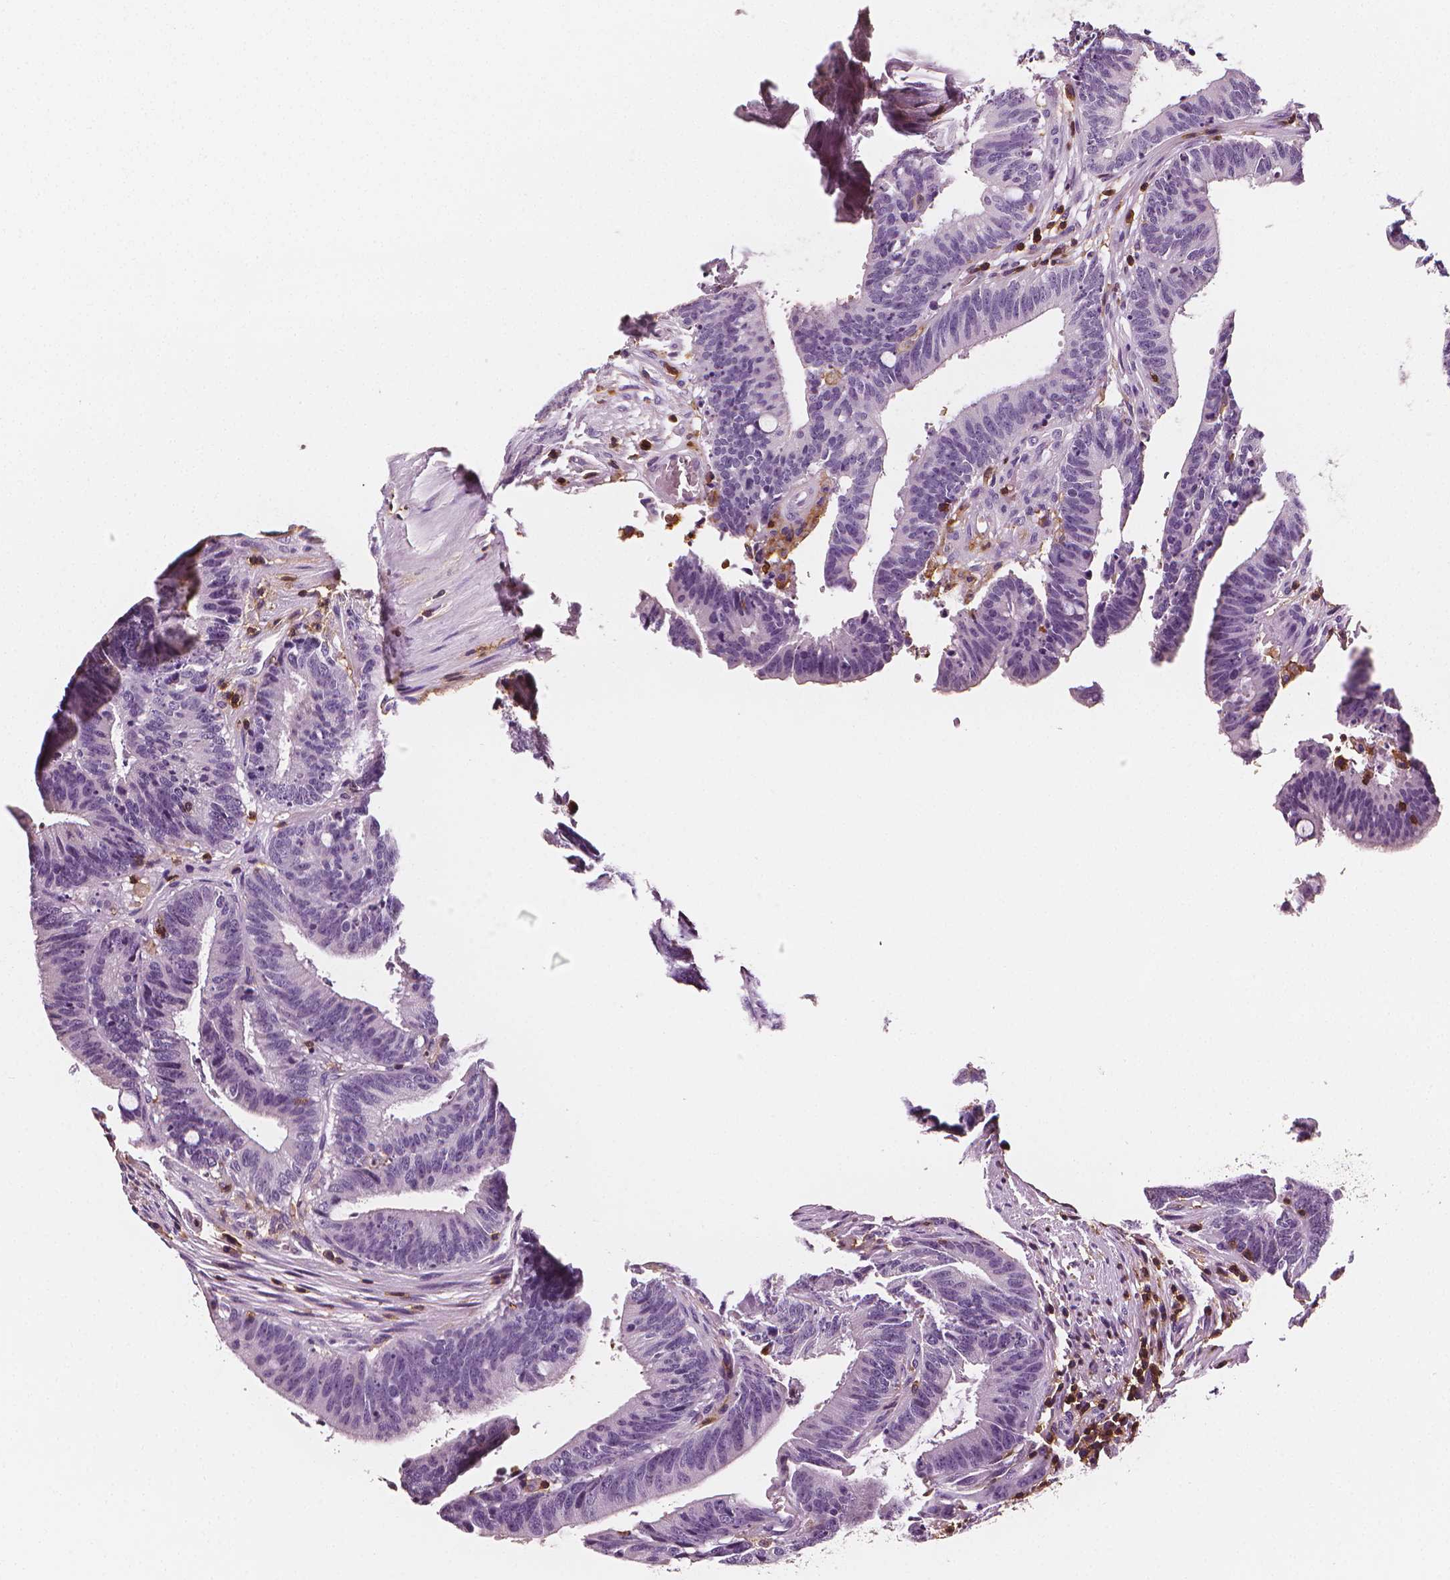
{"staining": {"intensity": "negative", "quantity": "none", "location": "none"}, "tissue": "colorectal cancer", "cell_type": "Tumor cells", "image_type": "cancer", "snomed": [{"axis": "morphology", "description": "Adenocarcinoma, NOS"}, {"axis": "topography", "description": "Colon"}], "caption": "There is no significant positivity in tumor cells of colorectal cancer (adenocarcinoma).", "gene": "PTPRC", "patient": {"sex": "female", "age": 43}}